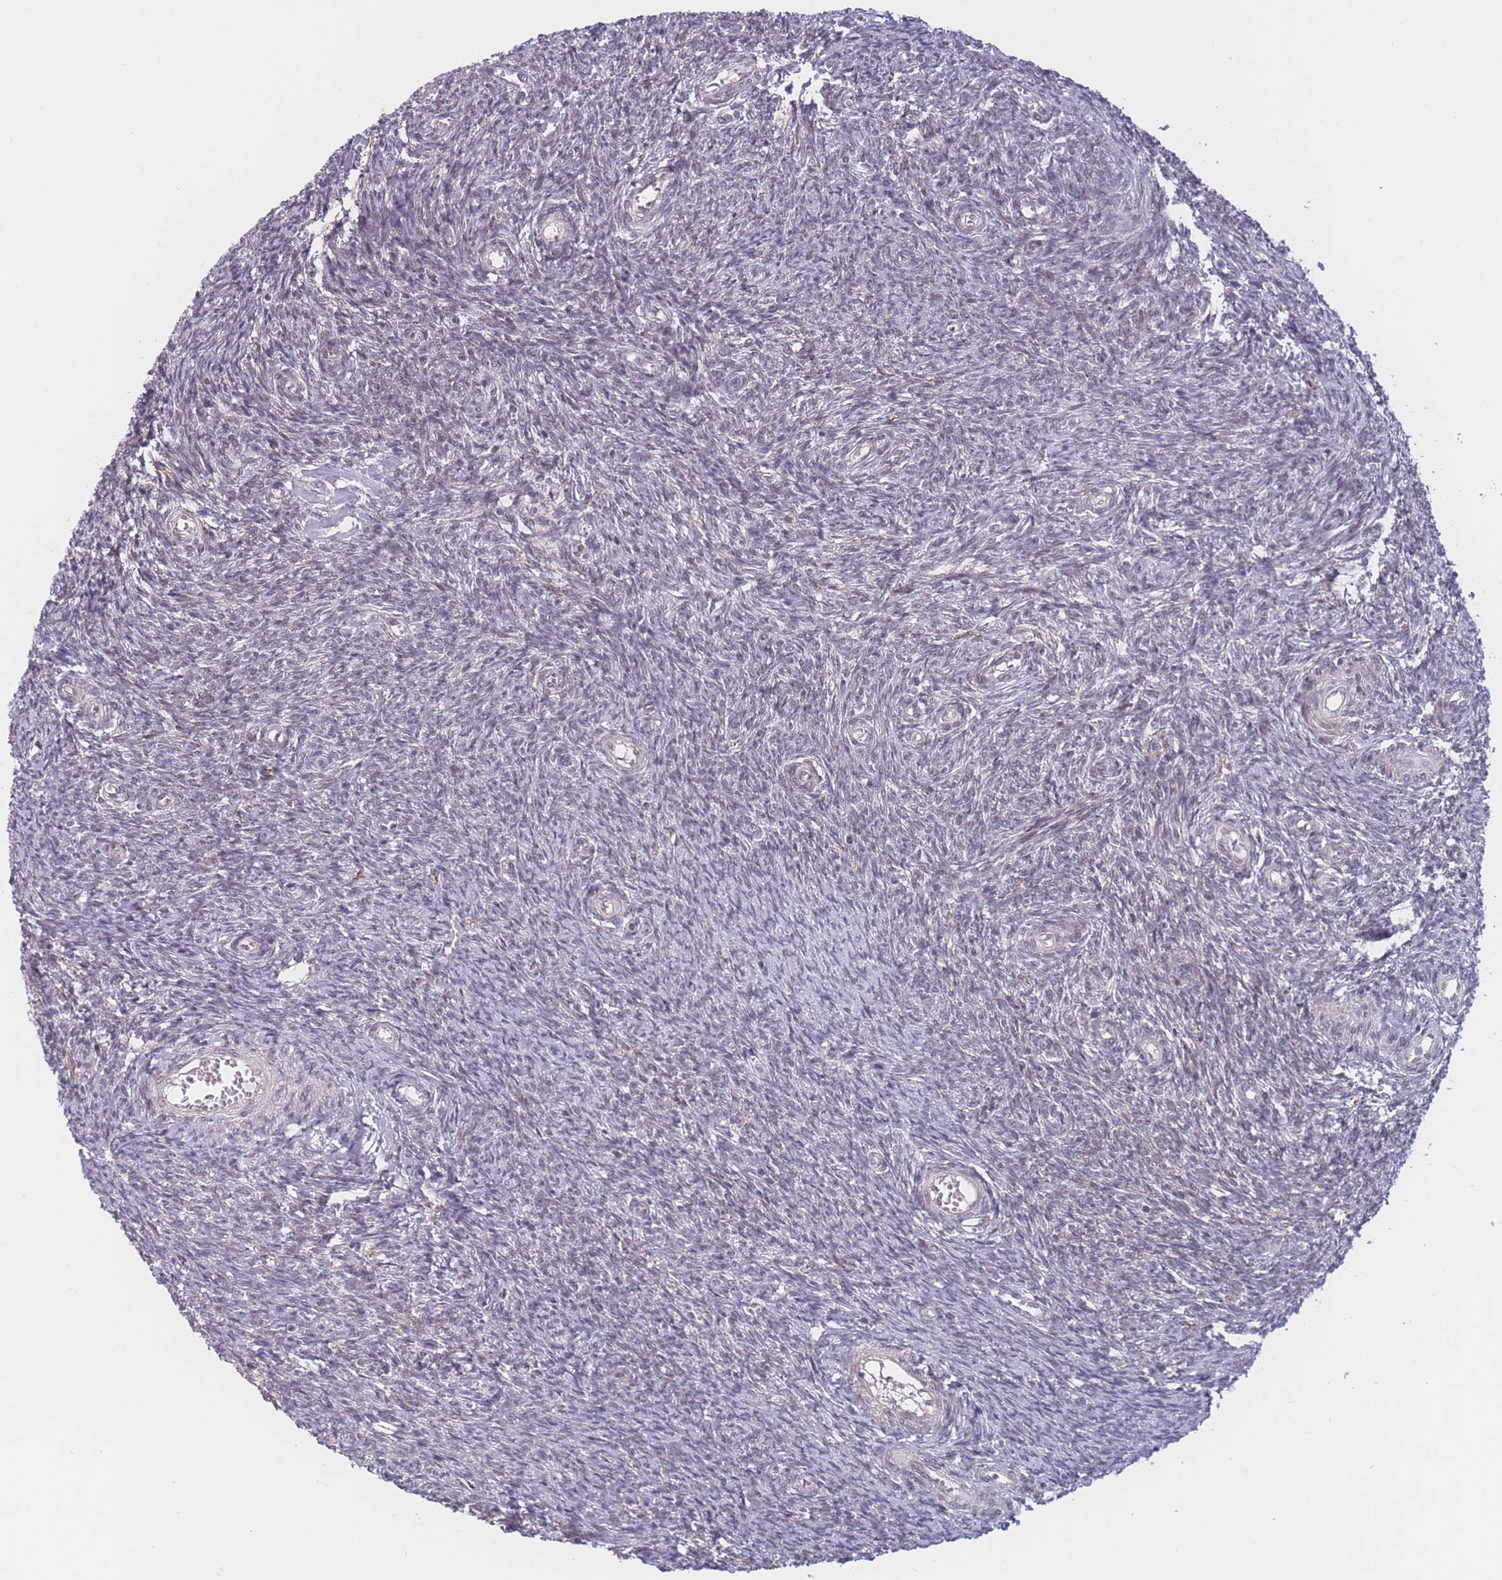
{"staining": {"intensity": "negative", "quantity": "none", "location": "none"}, "tissue": "ovary", "cell_type": "Ovarian stroma cells", "image_type": "normal", "snomed": [{"axis": "morphology", "description": "Normal tissue, NOS"}, {"axis": "topography", "description": "Ovary"}], "caption": "IHC of normal human ovary reveals no staining in ovarian stroma cells. (DAB immunohistochemistry (IHC) with hematoxylin counter stain).", "gene": "BCL9L", "patient": {"sex": "female", "age": 44}}